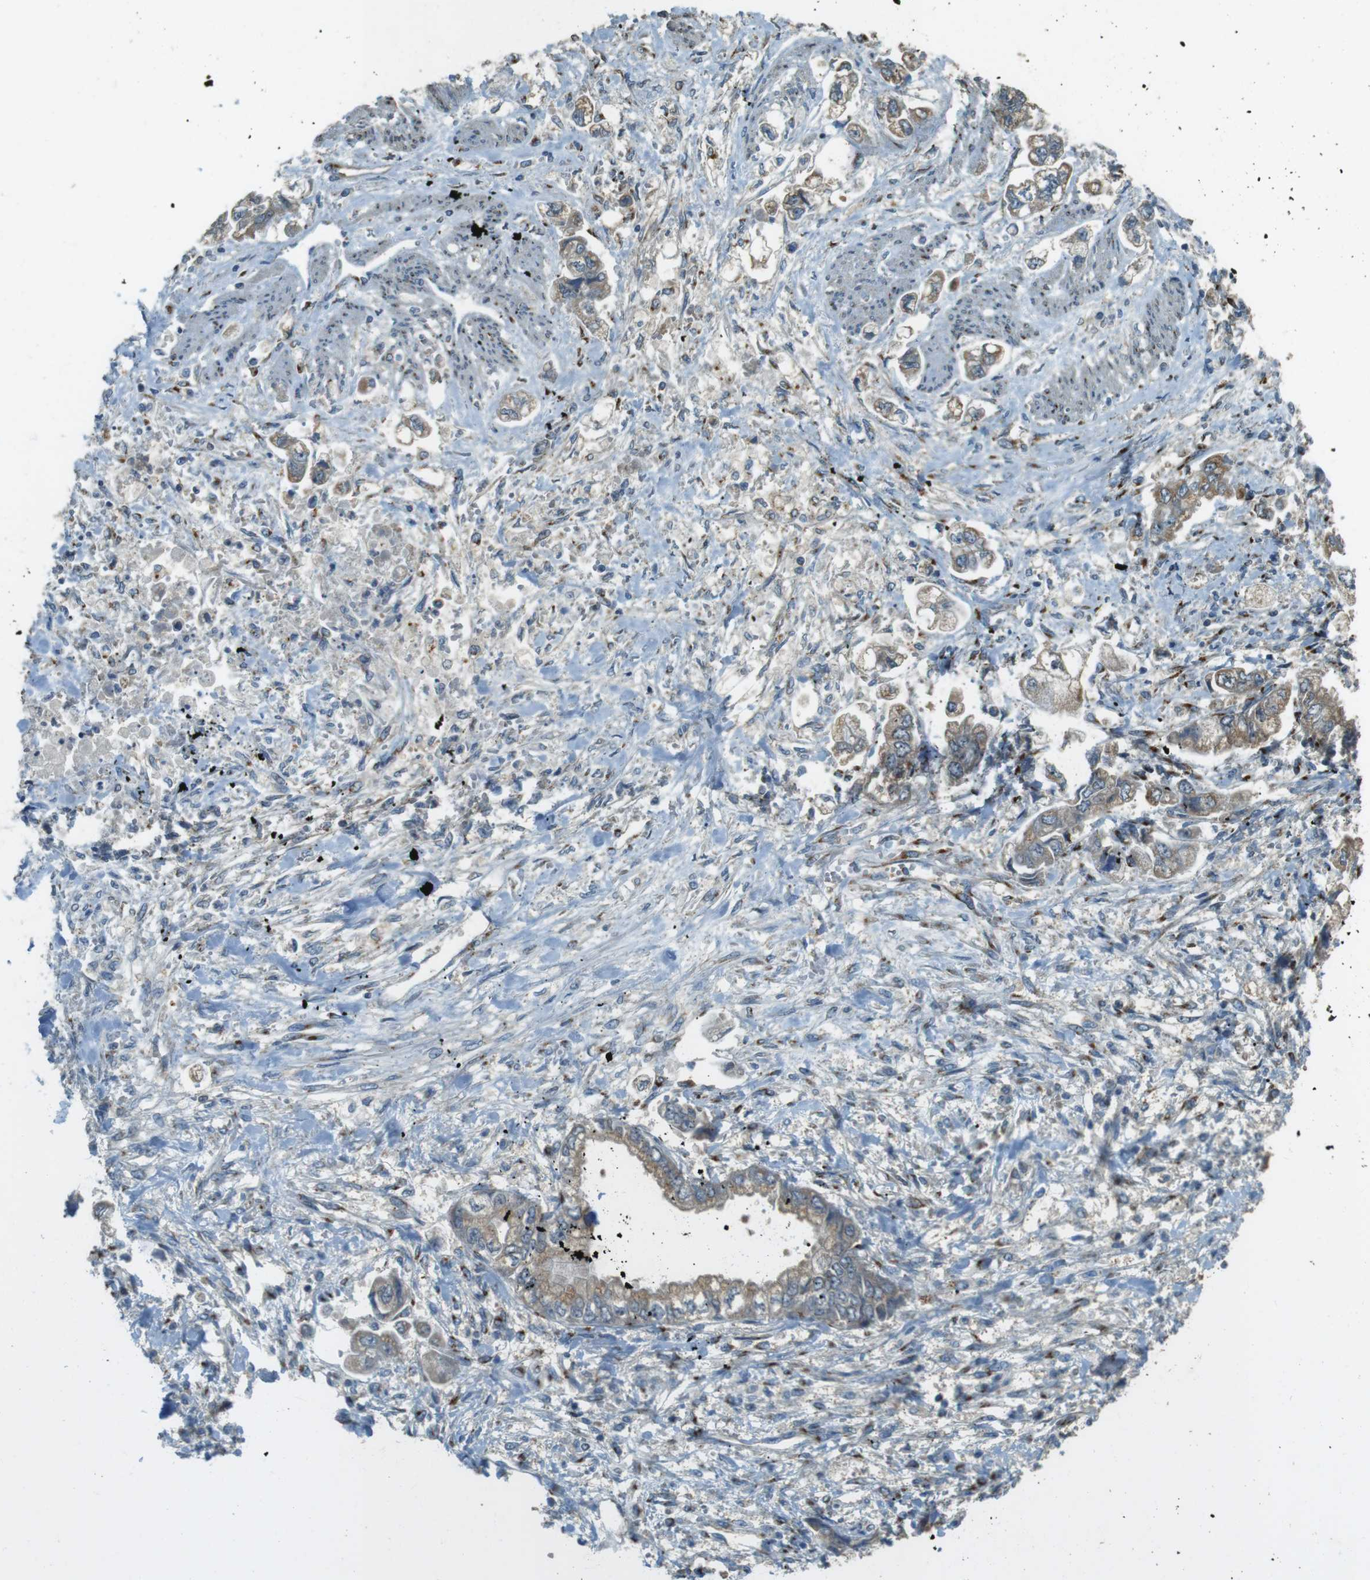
{"staining": {"intensity": "weak", "quantity": ">75%", "location": "cytoplasmic/membranous"}, "tissue": "stomach cancer", "cell_type": "Tumor cells", "image_type": "cancer", "snomed": [{"axis": "morphology", "description": "Normal tissue, NOS"}, {"axis": "morphology", "description": "Adenocarcinoma, NOS"}, {"axis": "topography", "description": "Stomach"}], "caption": "Immunohistochemistry (IHC) staining of stomach cancer (adenocarcinoma), which shows low levels of weak cytoplasmic/membranous positivity in approximately >75% of tumor cells indicating weak cytoplasmic/membranous protein expression. The staining was performed using DAB (3,3'-diaminobenzidine) (brown) for protein detection and nuclei were counterstained in hematoxylin (blue).", "gene": "TMEM115", "patient": {"sex": "male", "age": 62}}